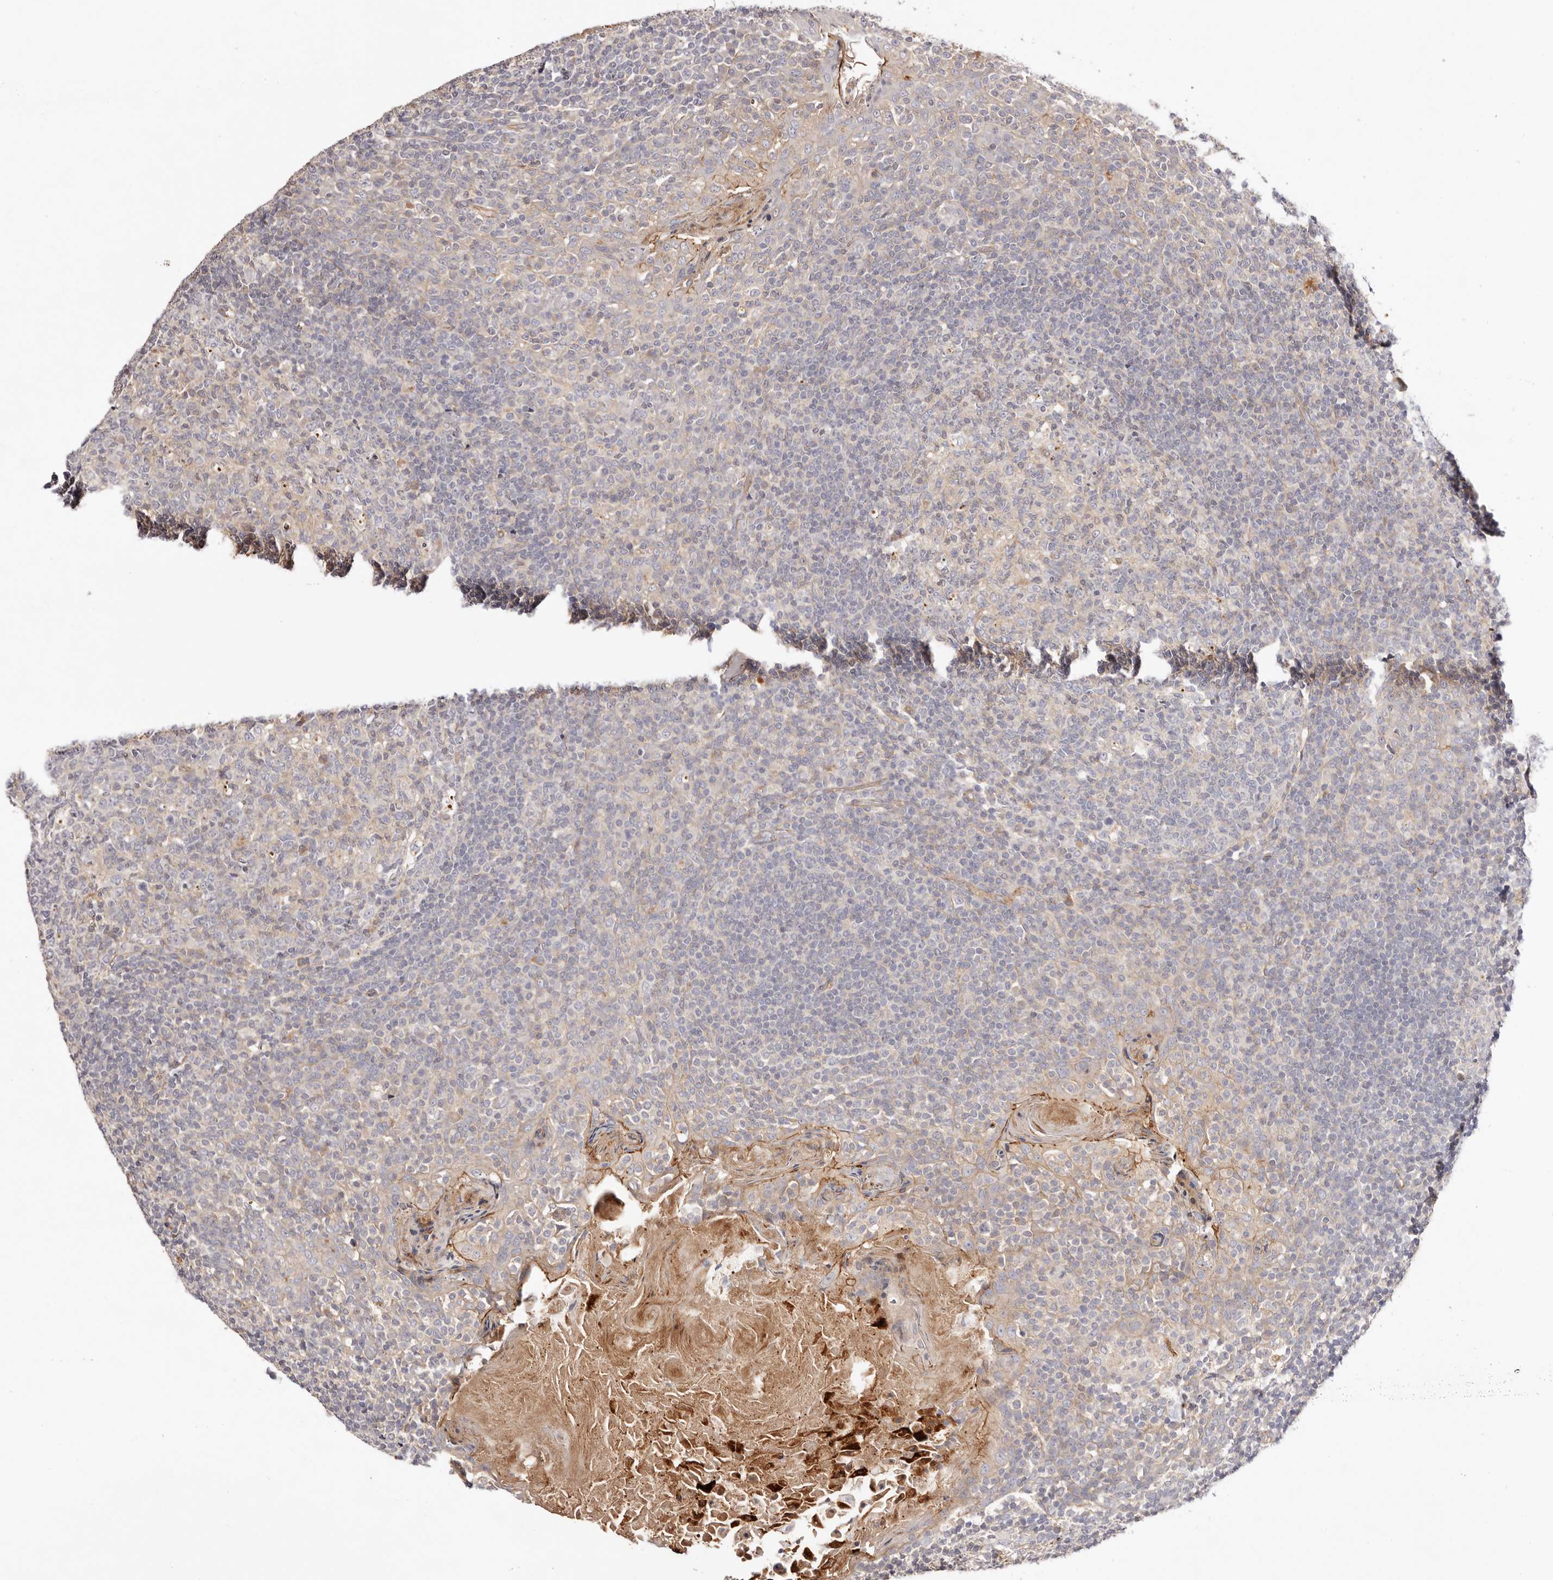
{"staining": {"intensity": "negative", "quantity": "none", "location": "none"}, "tissue": "tonsil", "cell_type": "Germinal center cells", "image_type": "normal", "snomed": [{"axis": "morphology", "description": "Normal tissue, NOS"}, {"axis": "topography", "description": "Tonsil"}], "caption": "Germinal center cells show no significant staining in unremarkable tonsil.", "gene": "SLC35B2", "patient": {"sex": "female", "age": 19}}